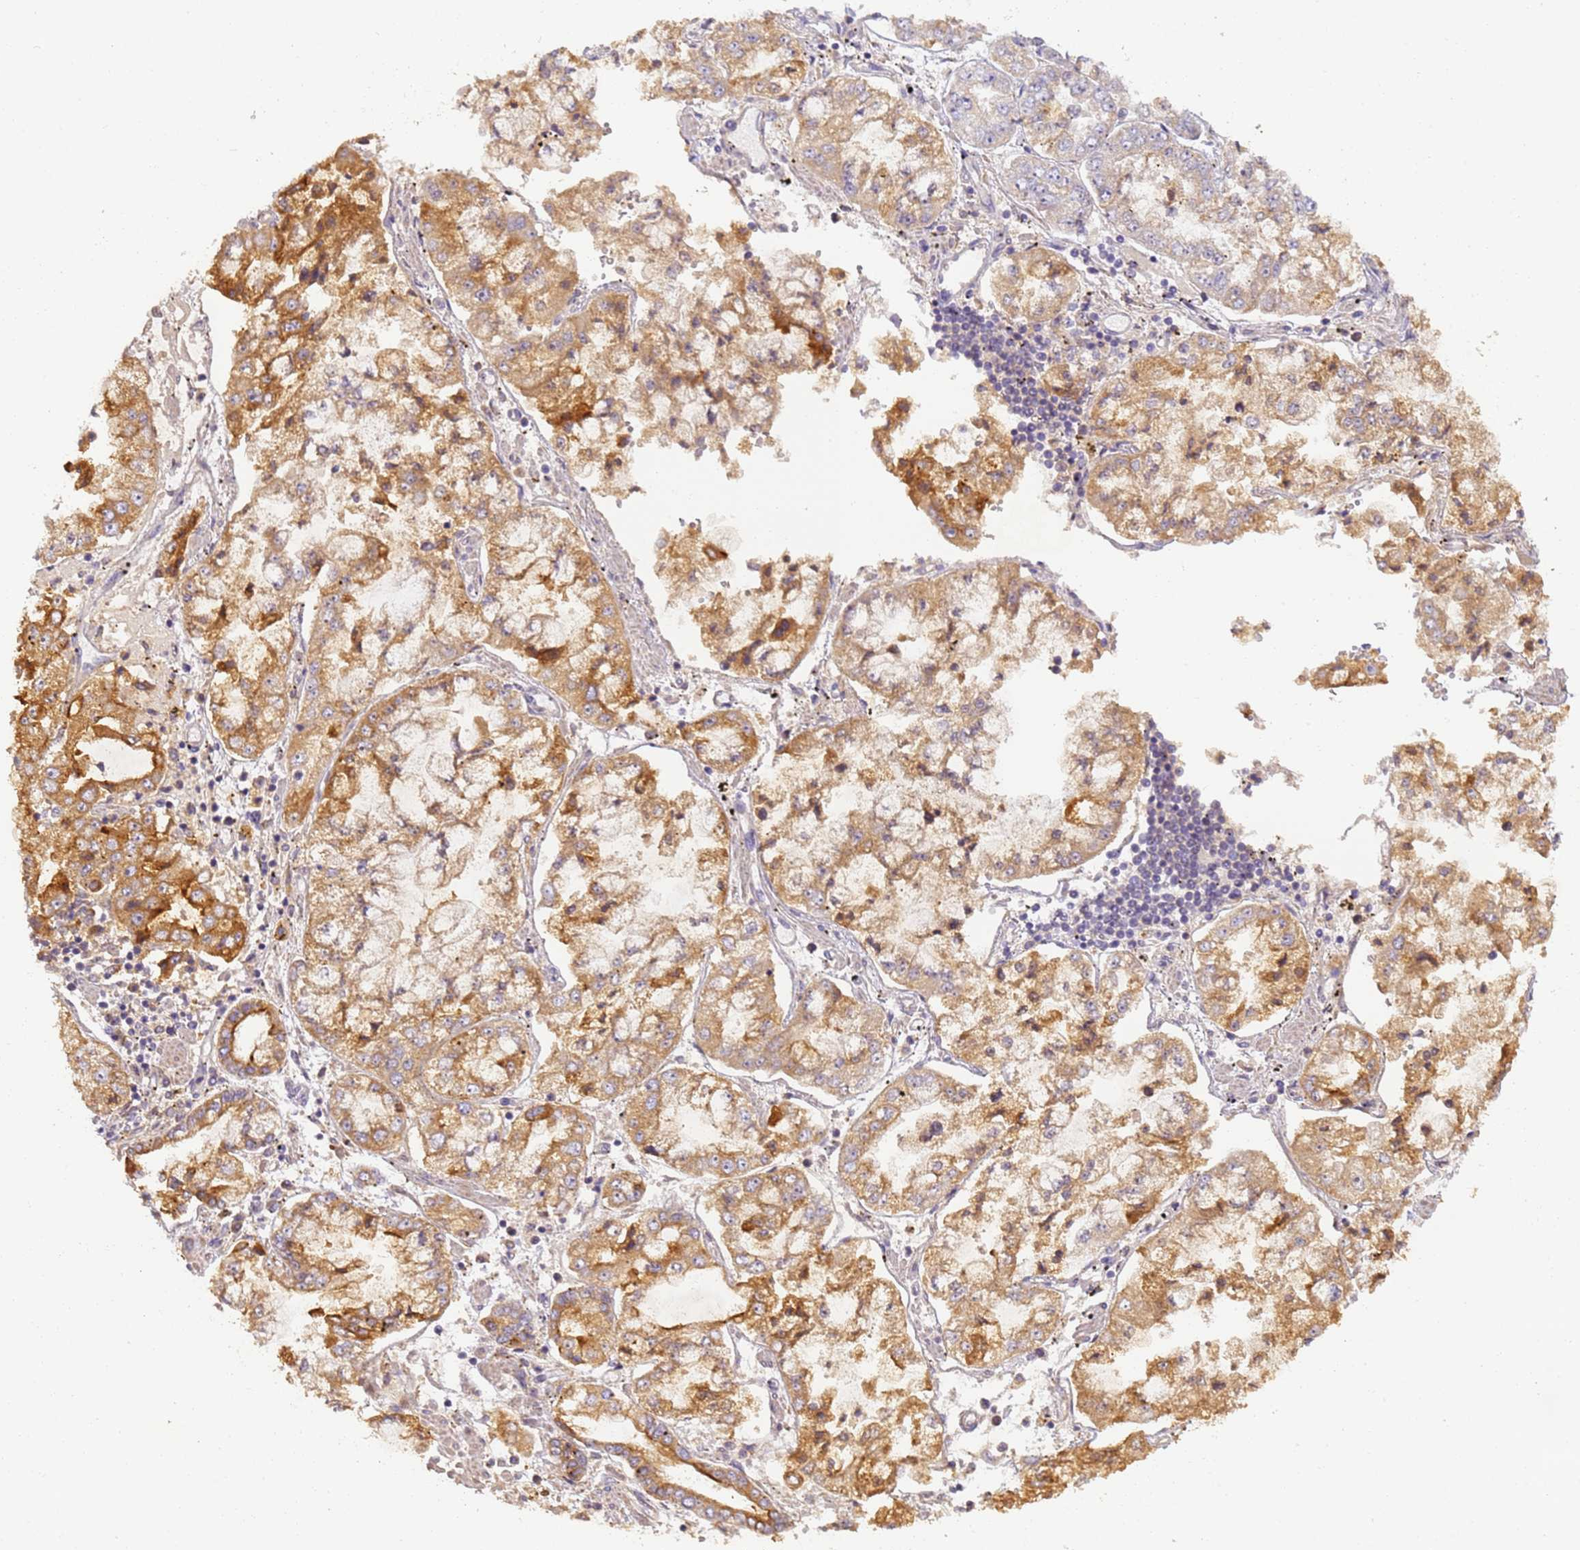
{"staining": {"intensity": "moderate", "quantity": ">75%", "location": "cytoplasmic/membranous"}, "tissue": "stomach cancer", "cell_type": "Tumor cells", "image_type": "cancer", "snomed": [{"axis": "morphology", "description": "Adenocarcinoma, NOS"}, {"axis": "topography", "description": "Stomach"}], "caption": "Moderate cytoplasmic/membranous expression is identified in about >75% of tumor cells in adenocarcinoma (stomach).", "gene": "TIGAR", "patient": {"sex": "male", "age": 76}}